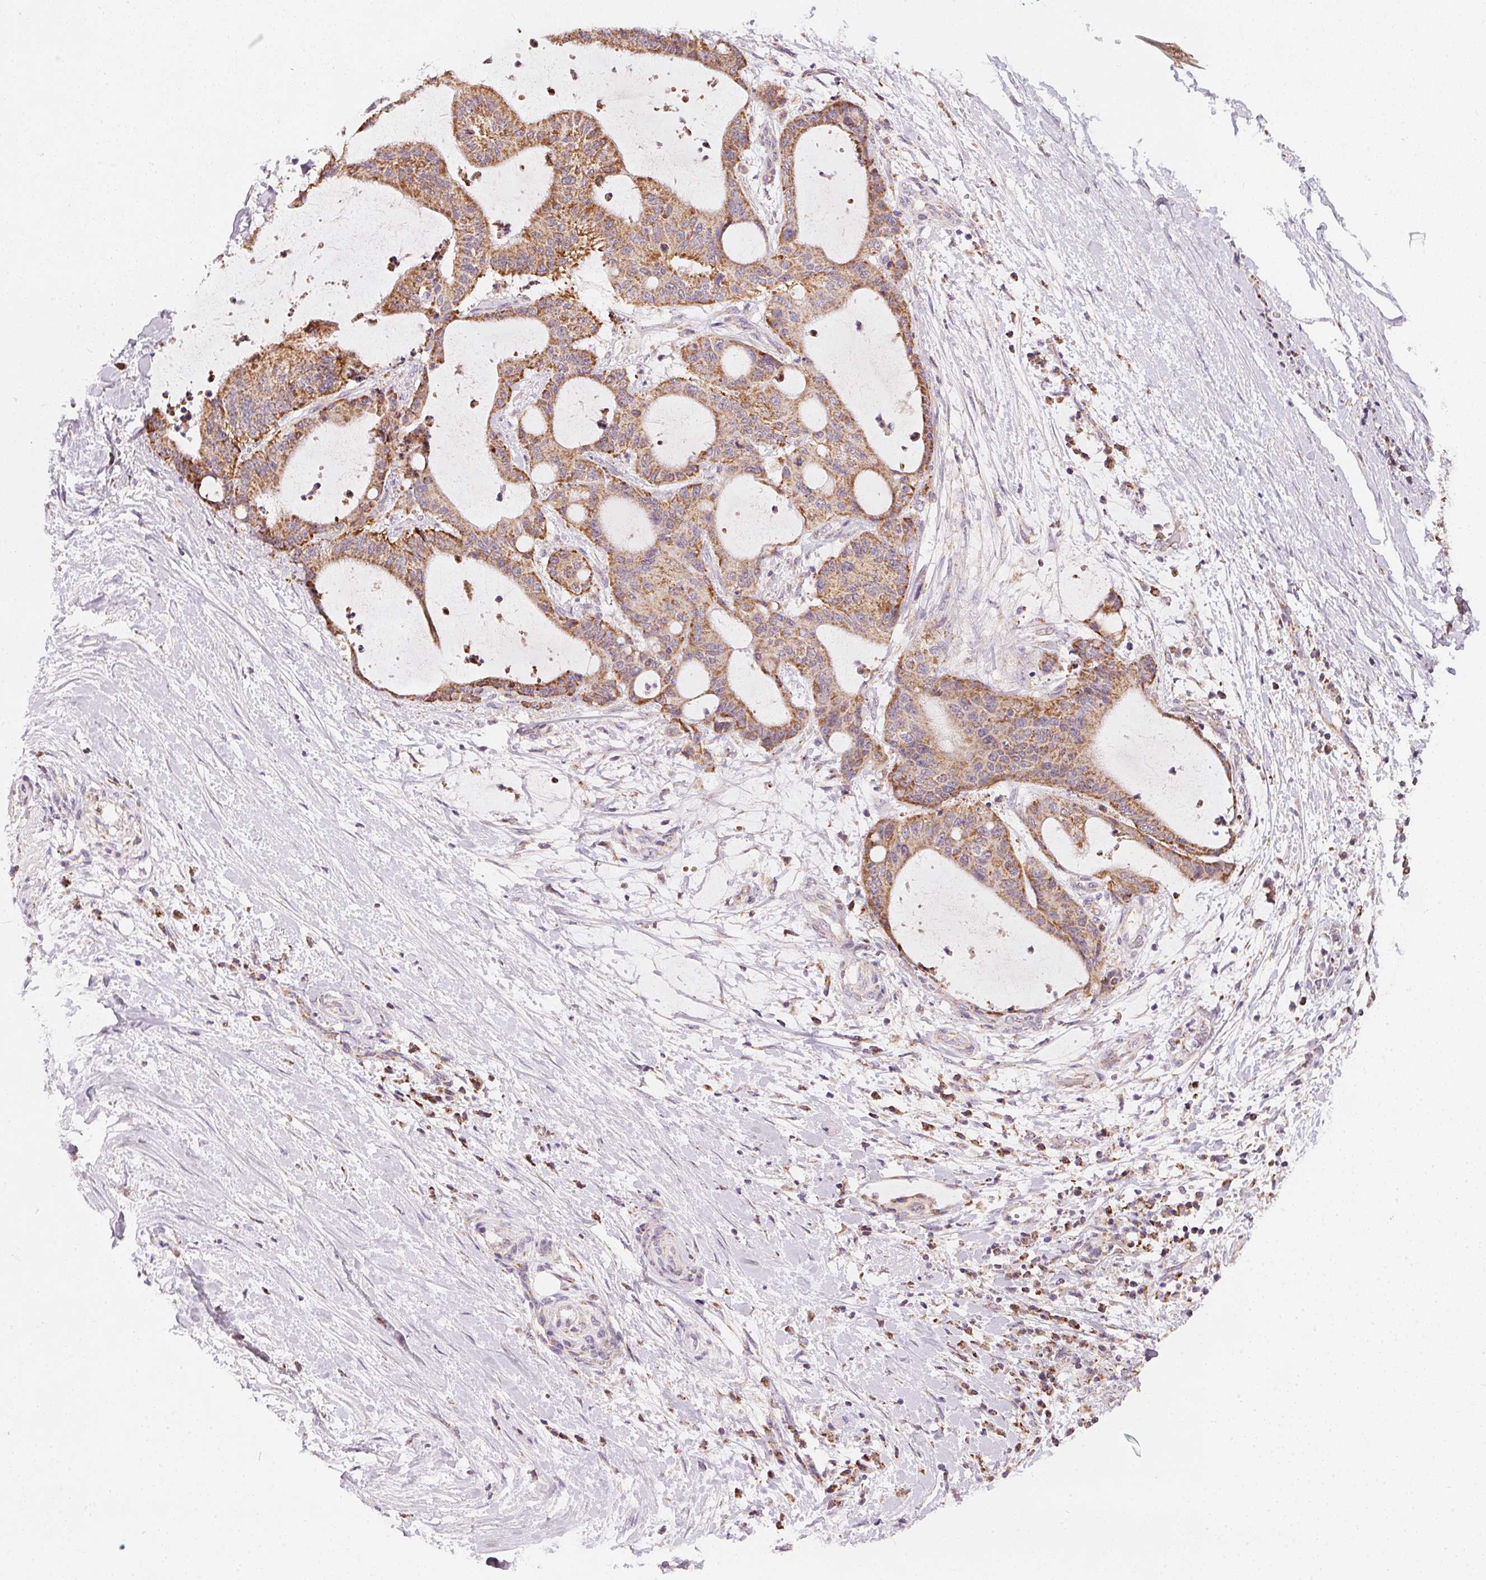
{"staining": {"intensity": "moderate", "quantity": ">75%", "location": "cytoplasmic/membranous"}, "tissue": "liver cancer", "cell_type": "Tumor cells", "image_type": "cancer", "snomed": [{"axis": "morphology", "description": "Cholangiocarcinoma"}, {"axis": "topography", "description": "Liver"}], "caption": "Immunohistochemistry (IHC) (DAB) staining of liver cholangiocarcinoma displays moderate cytoplasmic/membranous protein expression in about >75% of tumor cells. (Brightfield microscopy of DAB IHC at high magnification).", "gene": "COQ7", "patient": {"sex": "female", "age": 73}}